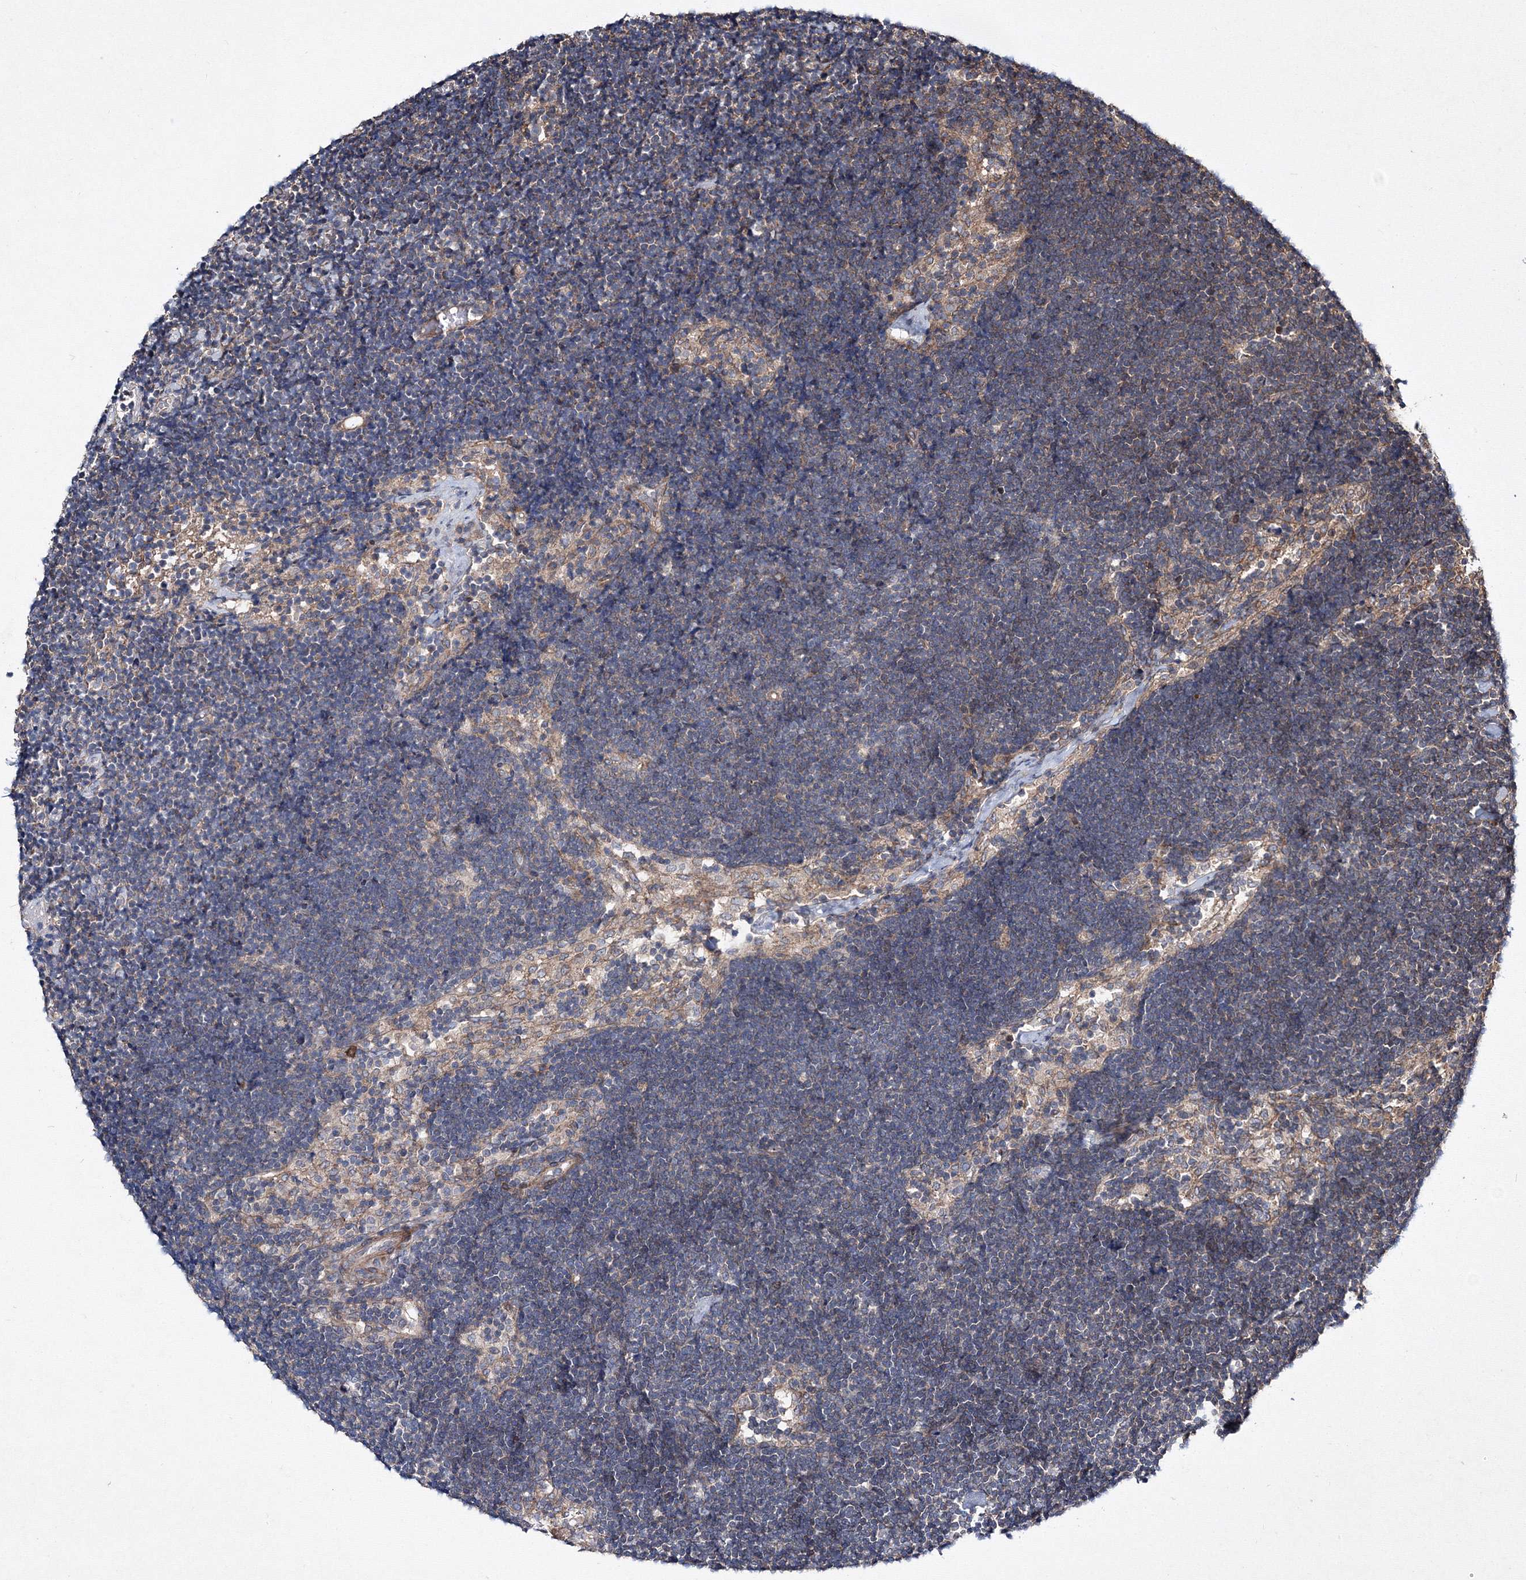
{"staining": {"intensity": "weak", "quantity": "<25%", "location": "cytoplasmic/membranous"}, "tissue": "lymph node", "cell_type": "Germinal center cells", "image_type": "normal", "snomed": [{"axis": "morphology", "description": "Normal tissue, NOS"}, {"axis": "topography", "description": "Lymph node"}], "caption": "Immunohistochemistry of unremarkable lymph node shows no positivity in germinal center cells. (DAB (3,3'-diaminobenzidine) immunohistochemistry, high magnification).", "gene": "RANBP3L", "patient": {"sex": "male", "age": 63}}